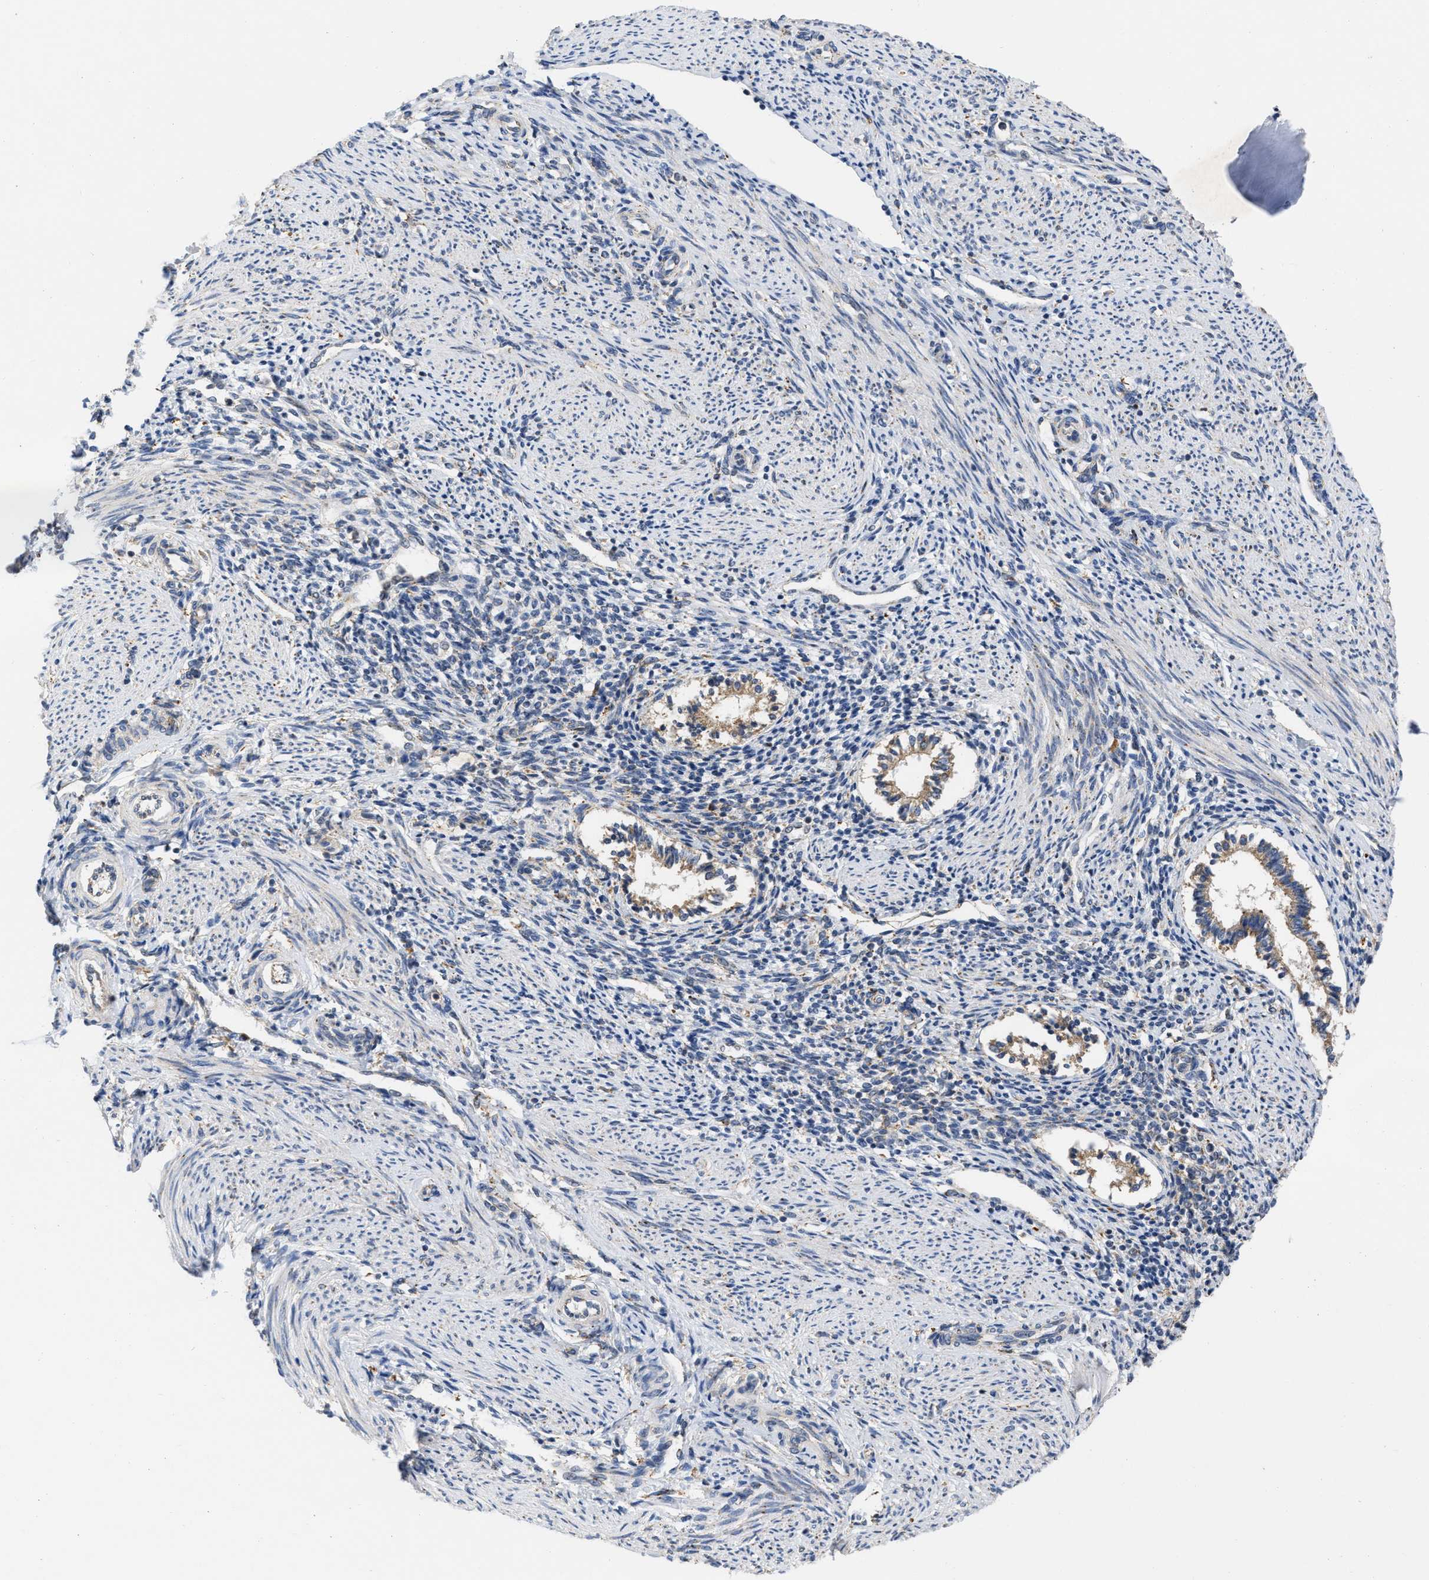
{"staining": {"intensity": "negative", "quantity": "none", "location": "none"}, "tissue": "endometrium", "cell_type": "Cells in endometrial stroma", "image_type": "normal", "snomed": [{"axis": "morphology", "description": "Normal tissue, NOS"}, {"axis": "topography", "description": "Endometrium"}], "caption": "There is no significant positivity in cells in endometrial stroma of endometrium. (Brightfield microscopy of DAB IHC at high magnification).", "gene": "ELAC2", "patient": {"sex": "female", "age": 42}}